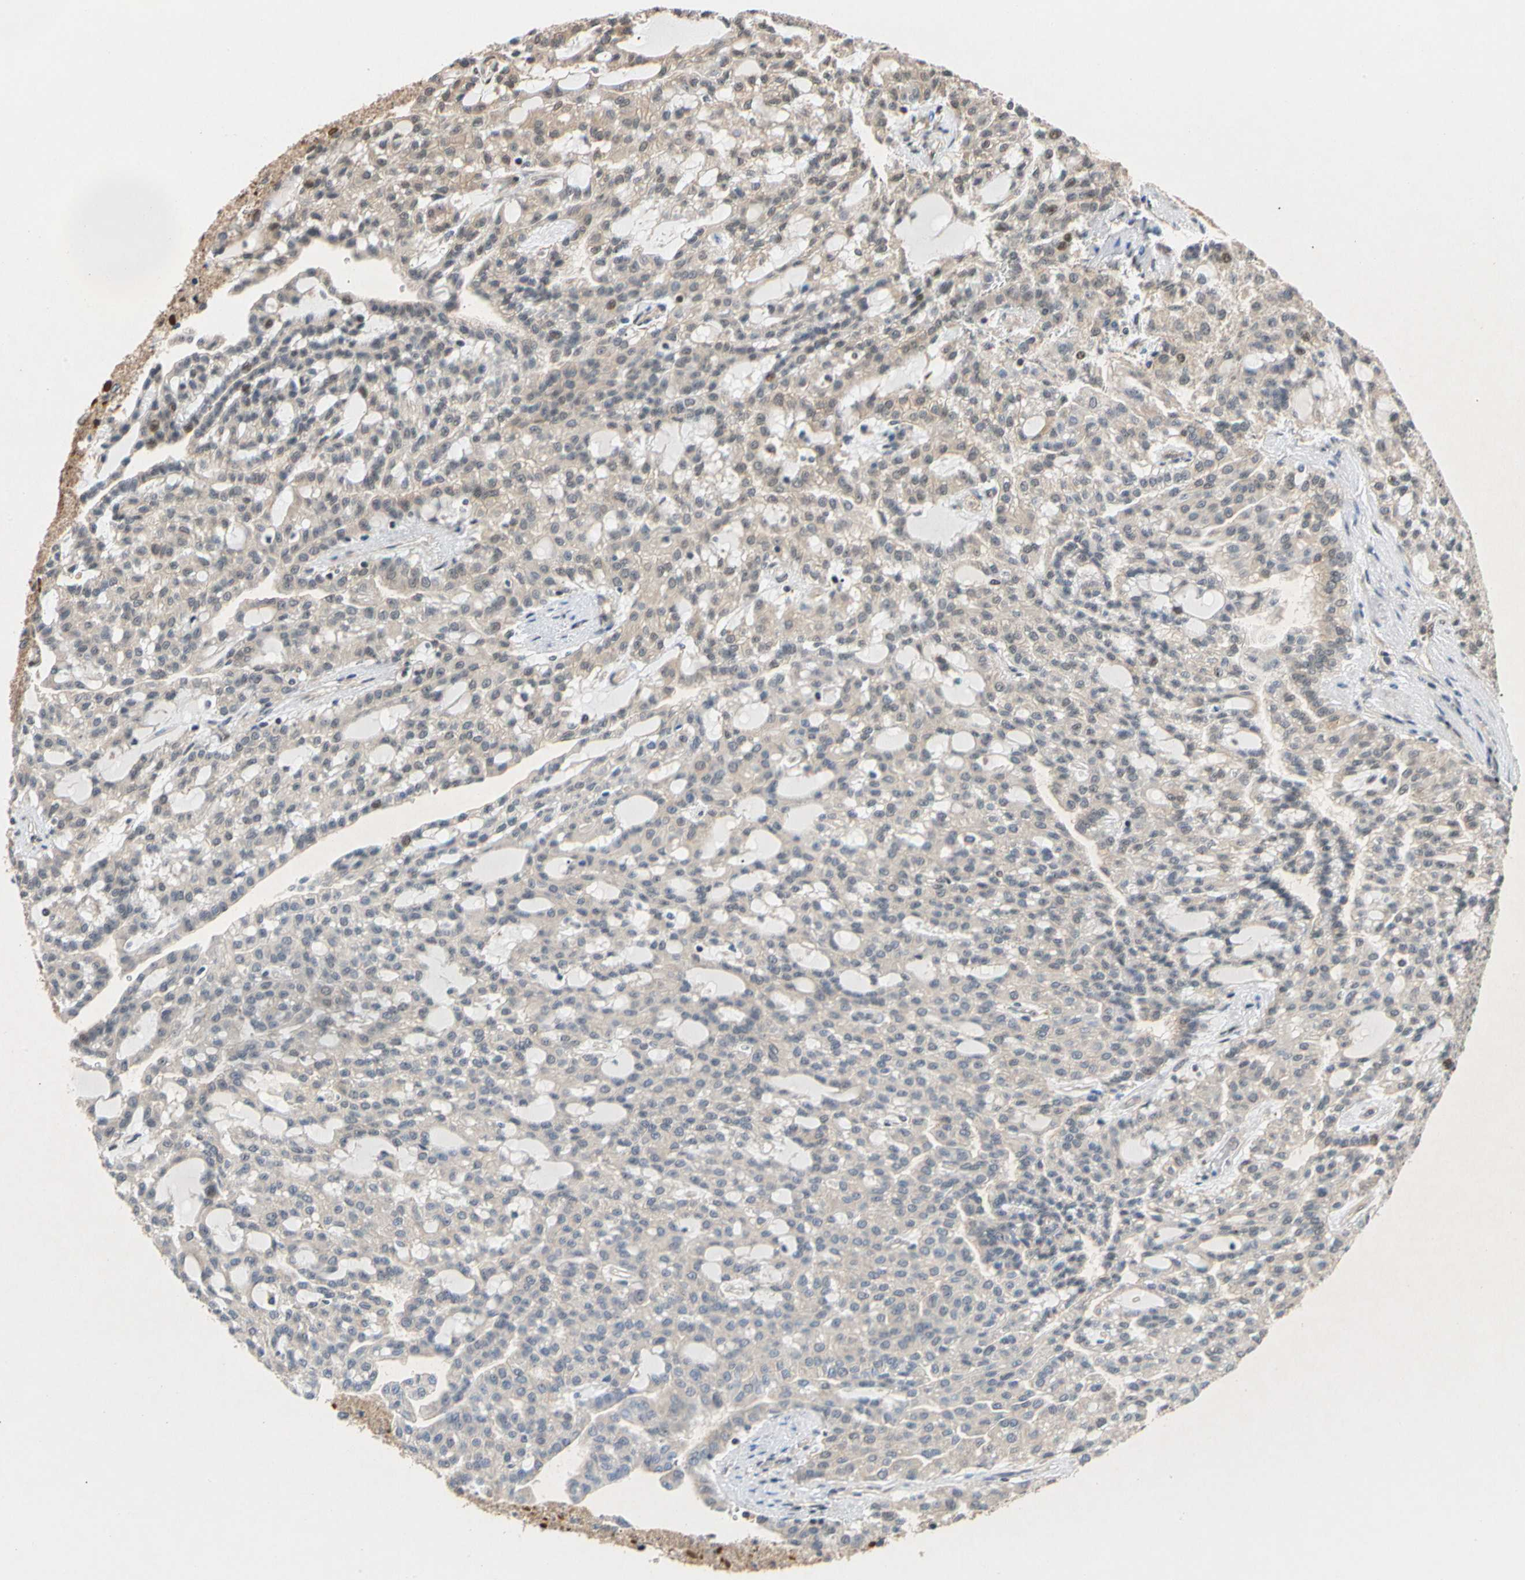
{"staining": {"intensity": "weak", "quantity": ">75%", "location": "cytoplasmic/membranous"}, "tissue": "renal cancer", "cell_type": "Tumor cells", "image_type": "cancer", "snomed": [{"axis": "morphology", "description": "Adenocarcinoma, NOS"}, {"axis": "topography", "description": "Kidney"}], "caption": "Adenocarcinoma (renal) stained with a brown dye shows weak cytoplasmic/membranous positive positivity in approximately >75% of tumor cells.", "gene": "EIF1AX", "patient": {"sex": "male", "age": 63}}